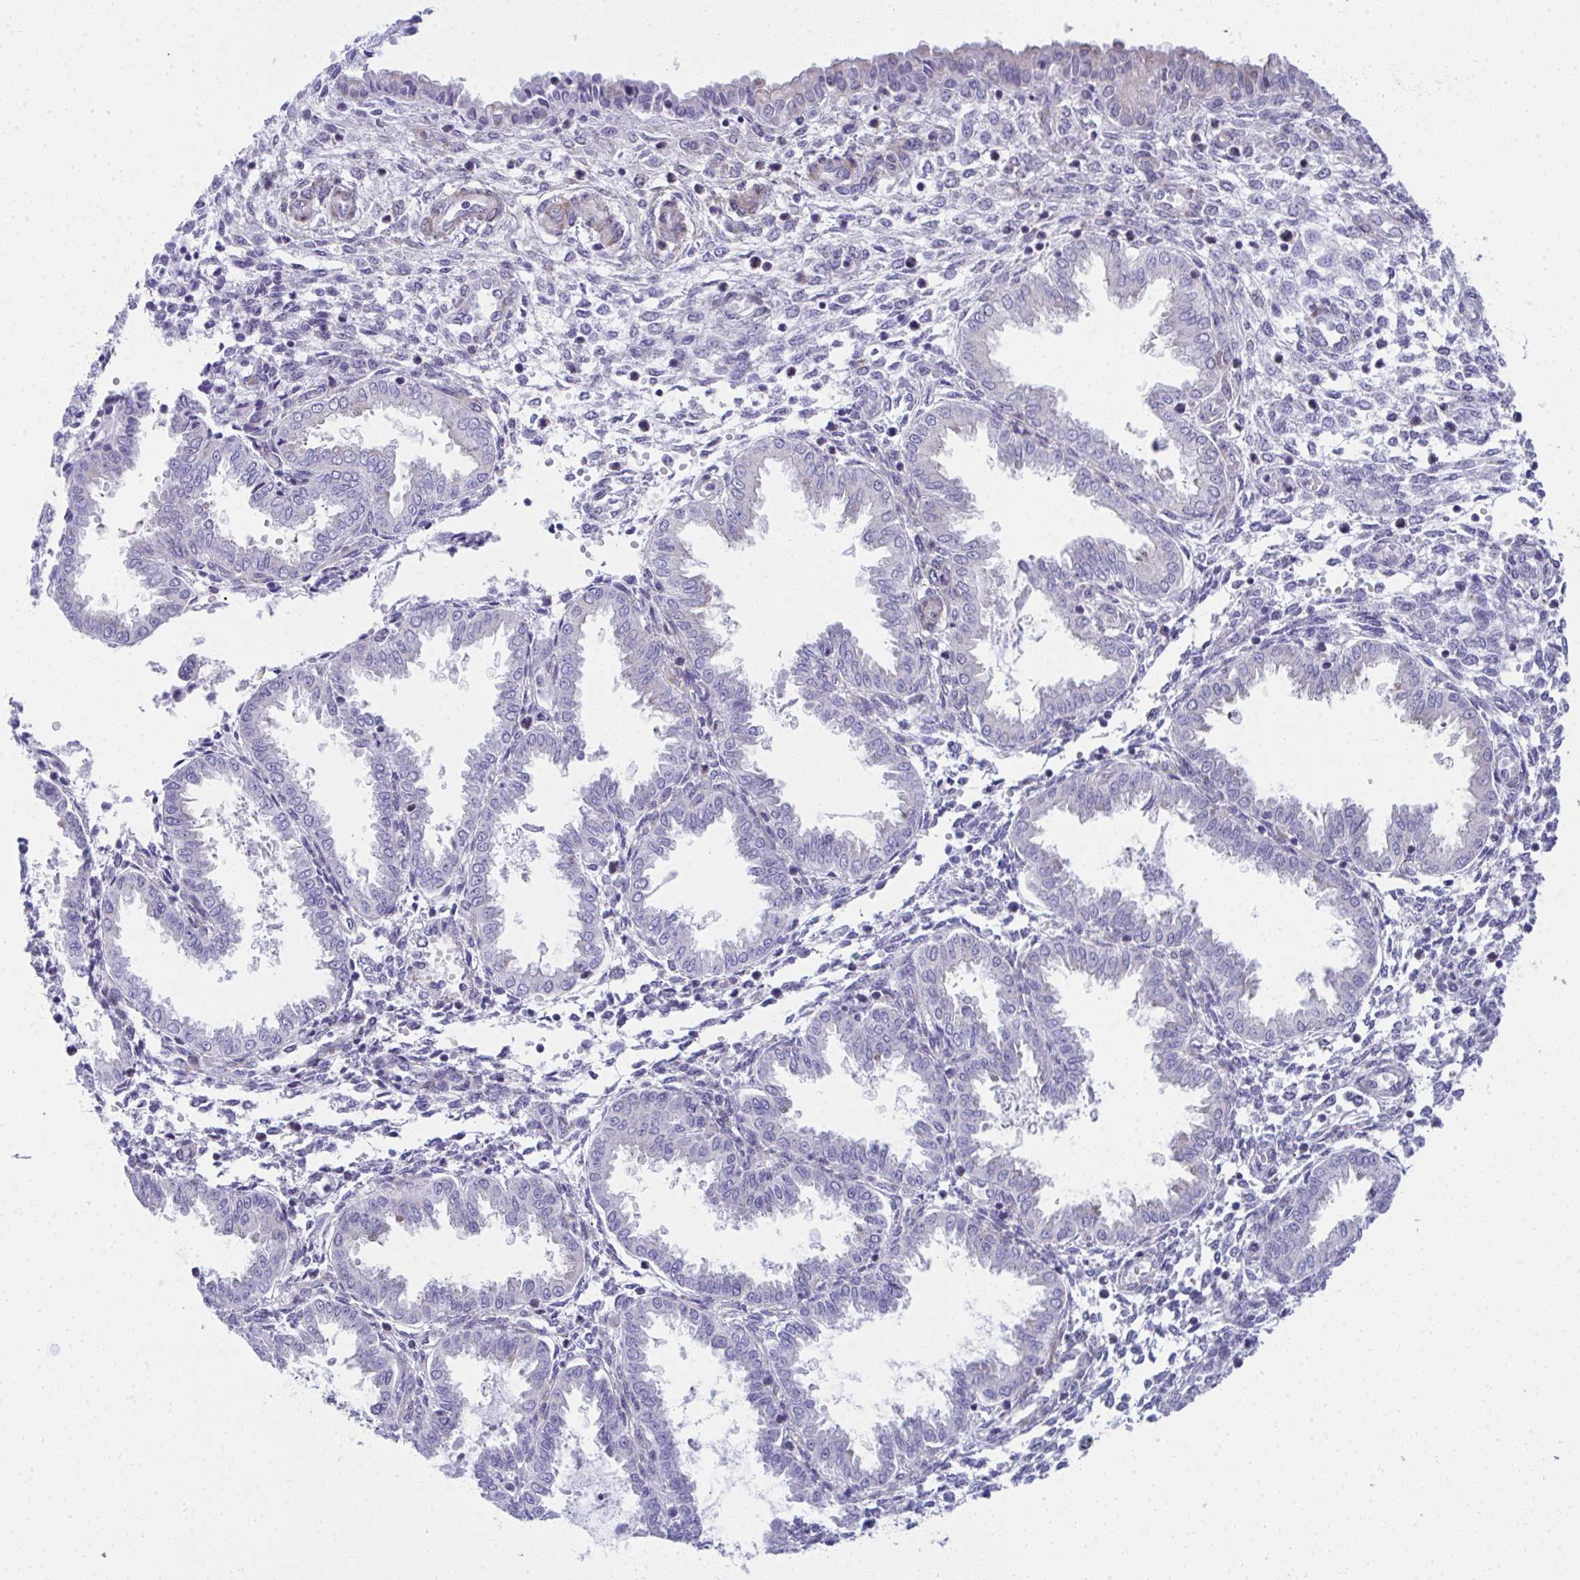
{"staining": {"intensity": "negative", "quantity": "none", "location": "none"}, "tissue": "endometrium", "cell_type": "Cells in endometrial stroma", "image_type": "normal", "snomed": [{"axis": "morphology", "description": "Normal tissue, NOS"}, {"axis": "topography", "description": "Endometrium"}], "caption": "DAB (3,3'-diaminobenzidine) immunohistochemical staining of benign endometrium displays no significant positivity in cells in endometrial stroma. Nuclei are stained in blue.", "gene": "PUS7L", "patient": {"sex": "female", "age": 33}}